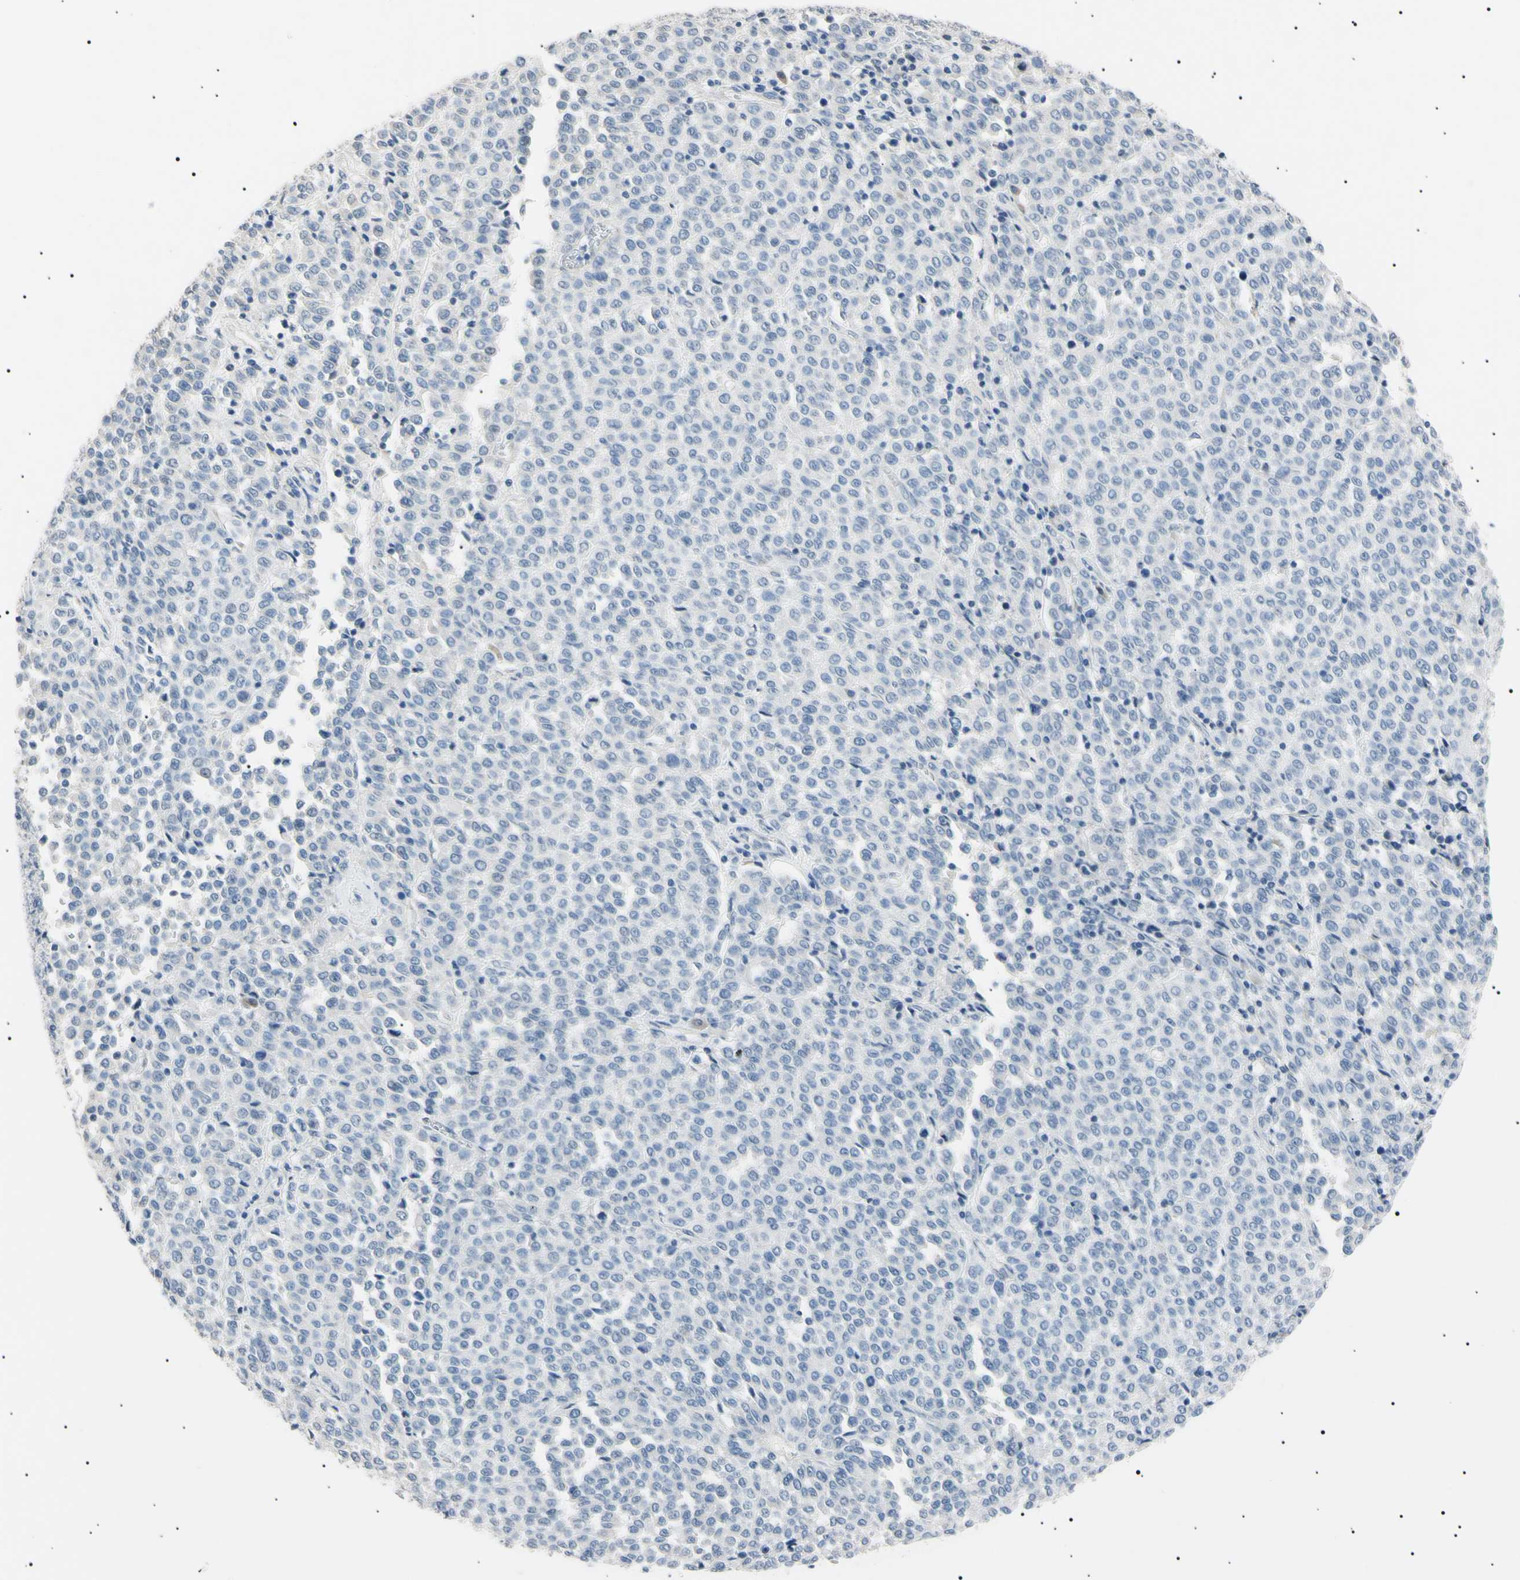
{"staining": {"intensity": "negative", "quantity": "none", "location": "none"}, "tissue": "melanoma", "cell_type": "Tumor cells", "image_type": "cancer", "snomed": [{"axis": "morphology", "description": "Malignant melanoma, Metastatic site"}, {"axis": "topography", "description": "Pancreas"}], "caption": "Melanoma stained for a protein using immunohistochemistry demonstrates no staining tumor cells.", "gene": "CGB3", "patient": {"sex": "female", "age": 30}}